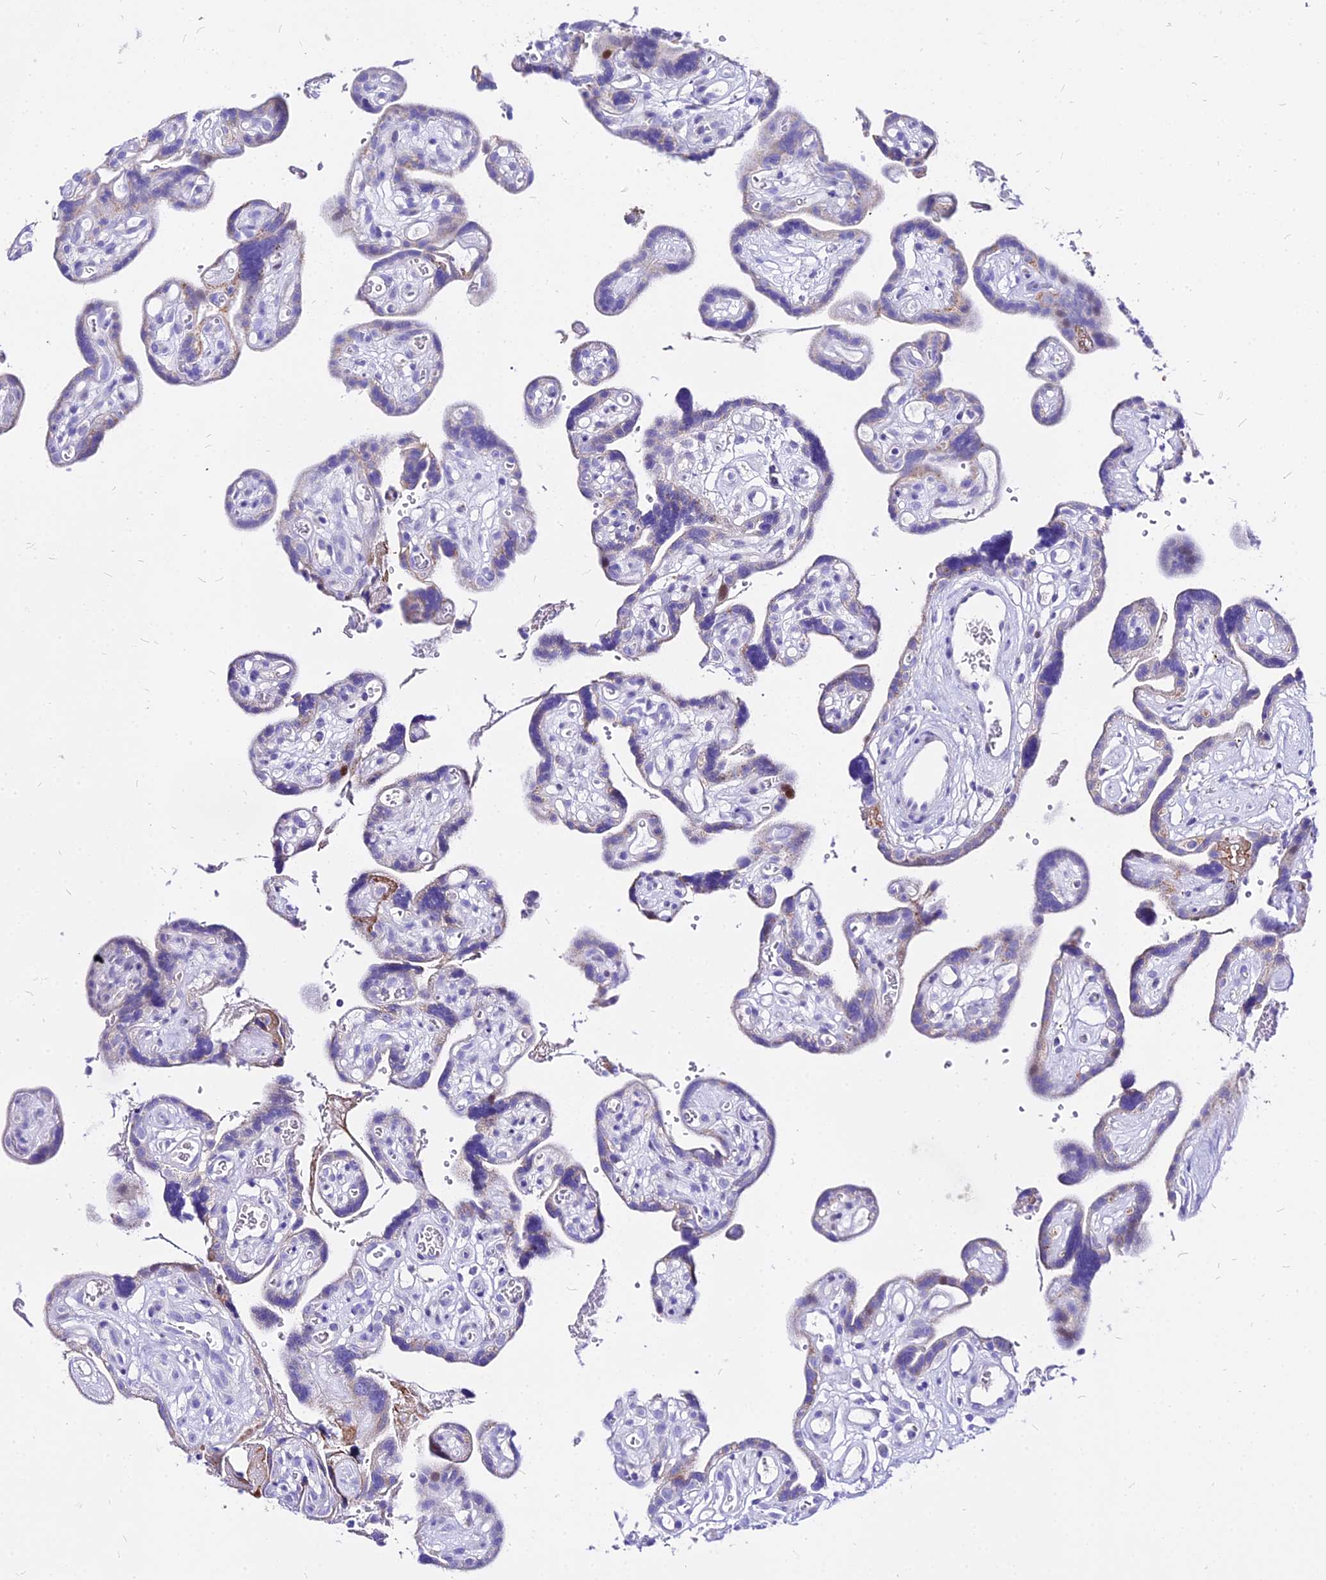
{"staining": {"intensity": "negative", "quantity": "none", "location": "none"}, "tissue": "placenta", "cell_type": "Decidual cells", "image_type": "normal", "snomed": [{"axis": "morphology", "description": "Normal tissue, NOS"}, {"axis": "topography", "description": "Placenta"}], "caption": "IHC histopathology image of normal placenta: human placenta stained with DAB demonstrates no significant protein positivity in decidual cells.", "gene": "CARD18", "patient": {"sex": "female", "age": 30}}